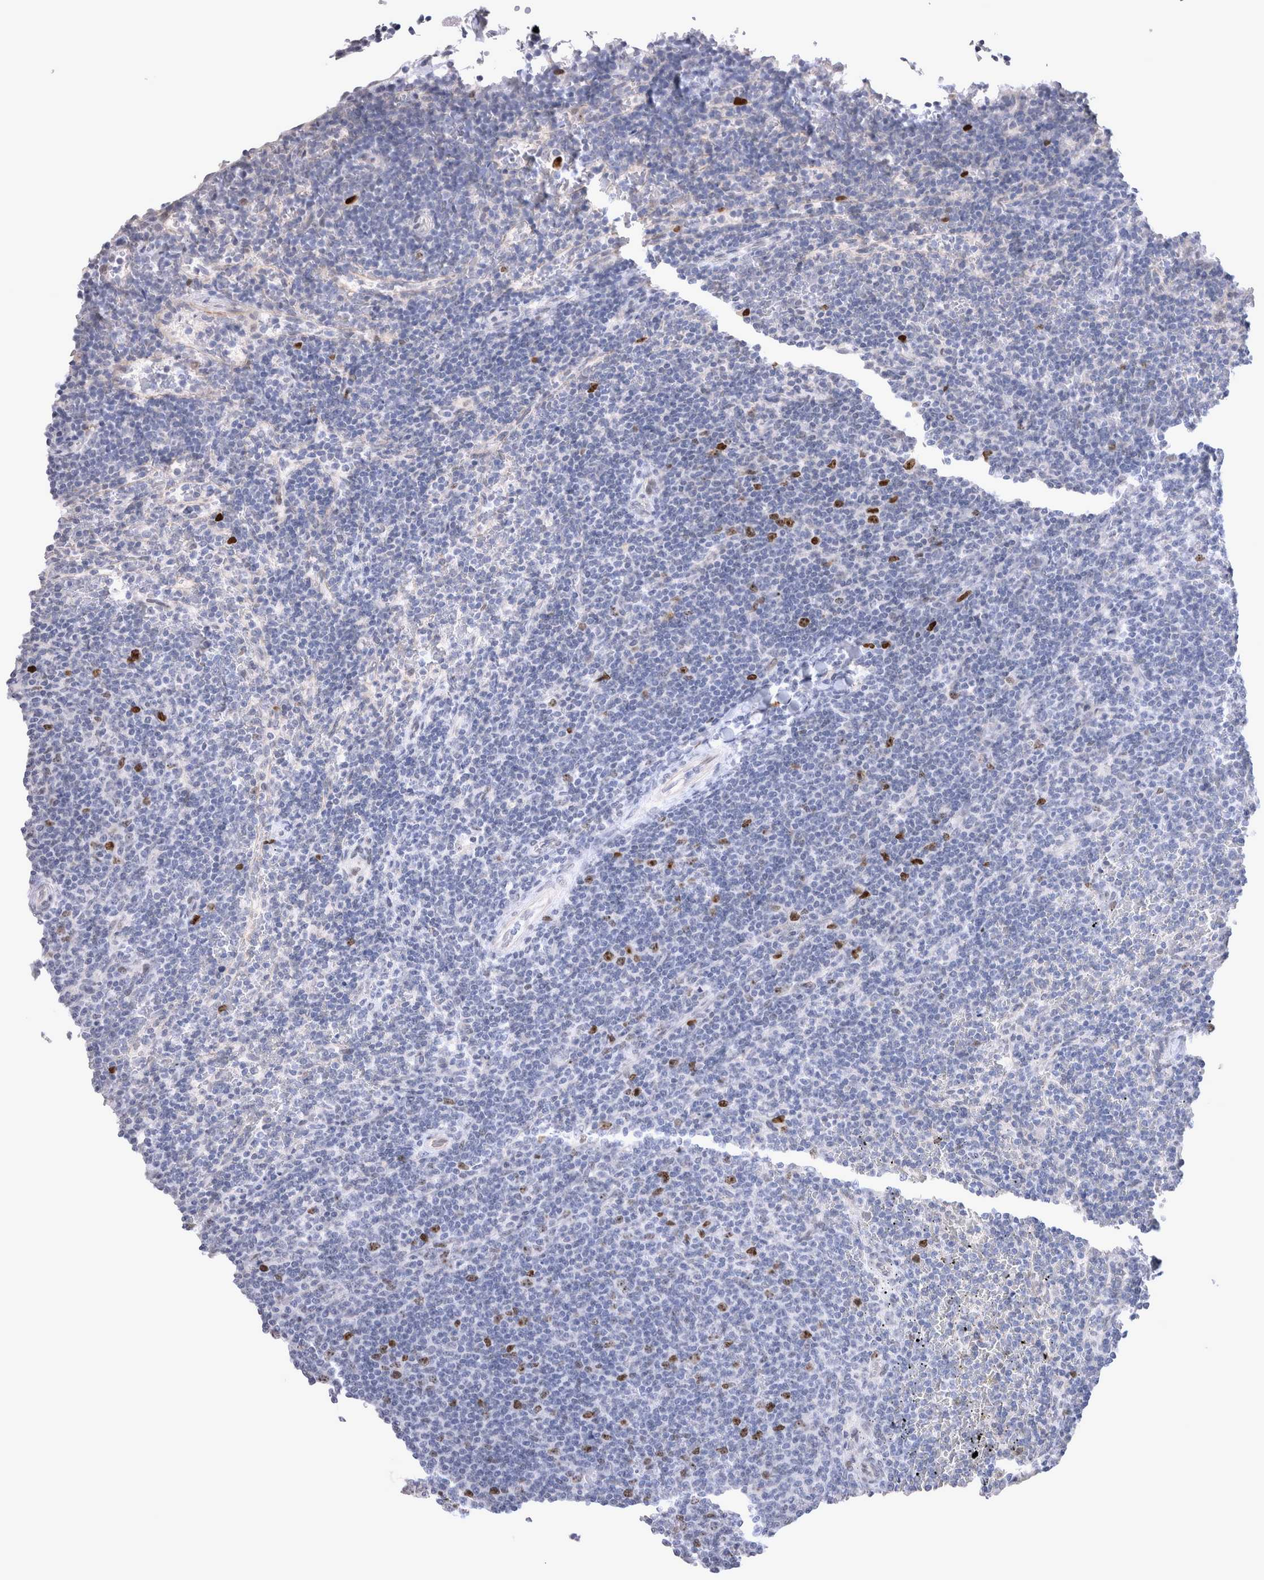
{"staining": {"intensity": "moderate", "quantity": "<25%", "location": "nuclear"}, "tissue": "lymphoma", "cell_type": "Tumor cells", "image_type": "cancer", "snomed": [{"axis": "morphology", "description": "Malignant lymphoma, non-Hodgkin's type, Low grade"}, {"axis": "topography", "description": "Spleen"}], "caption": "Moderate nuclear protein positivity is identified in approximately <25% of tumor cells in lymphoma. The protein of interest is shown in brown color, while the nuclei are stained blue.", "gene": "KIF18B", "patient": {"sex": "female", "age": 50}}